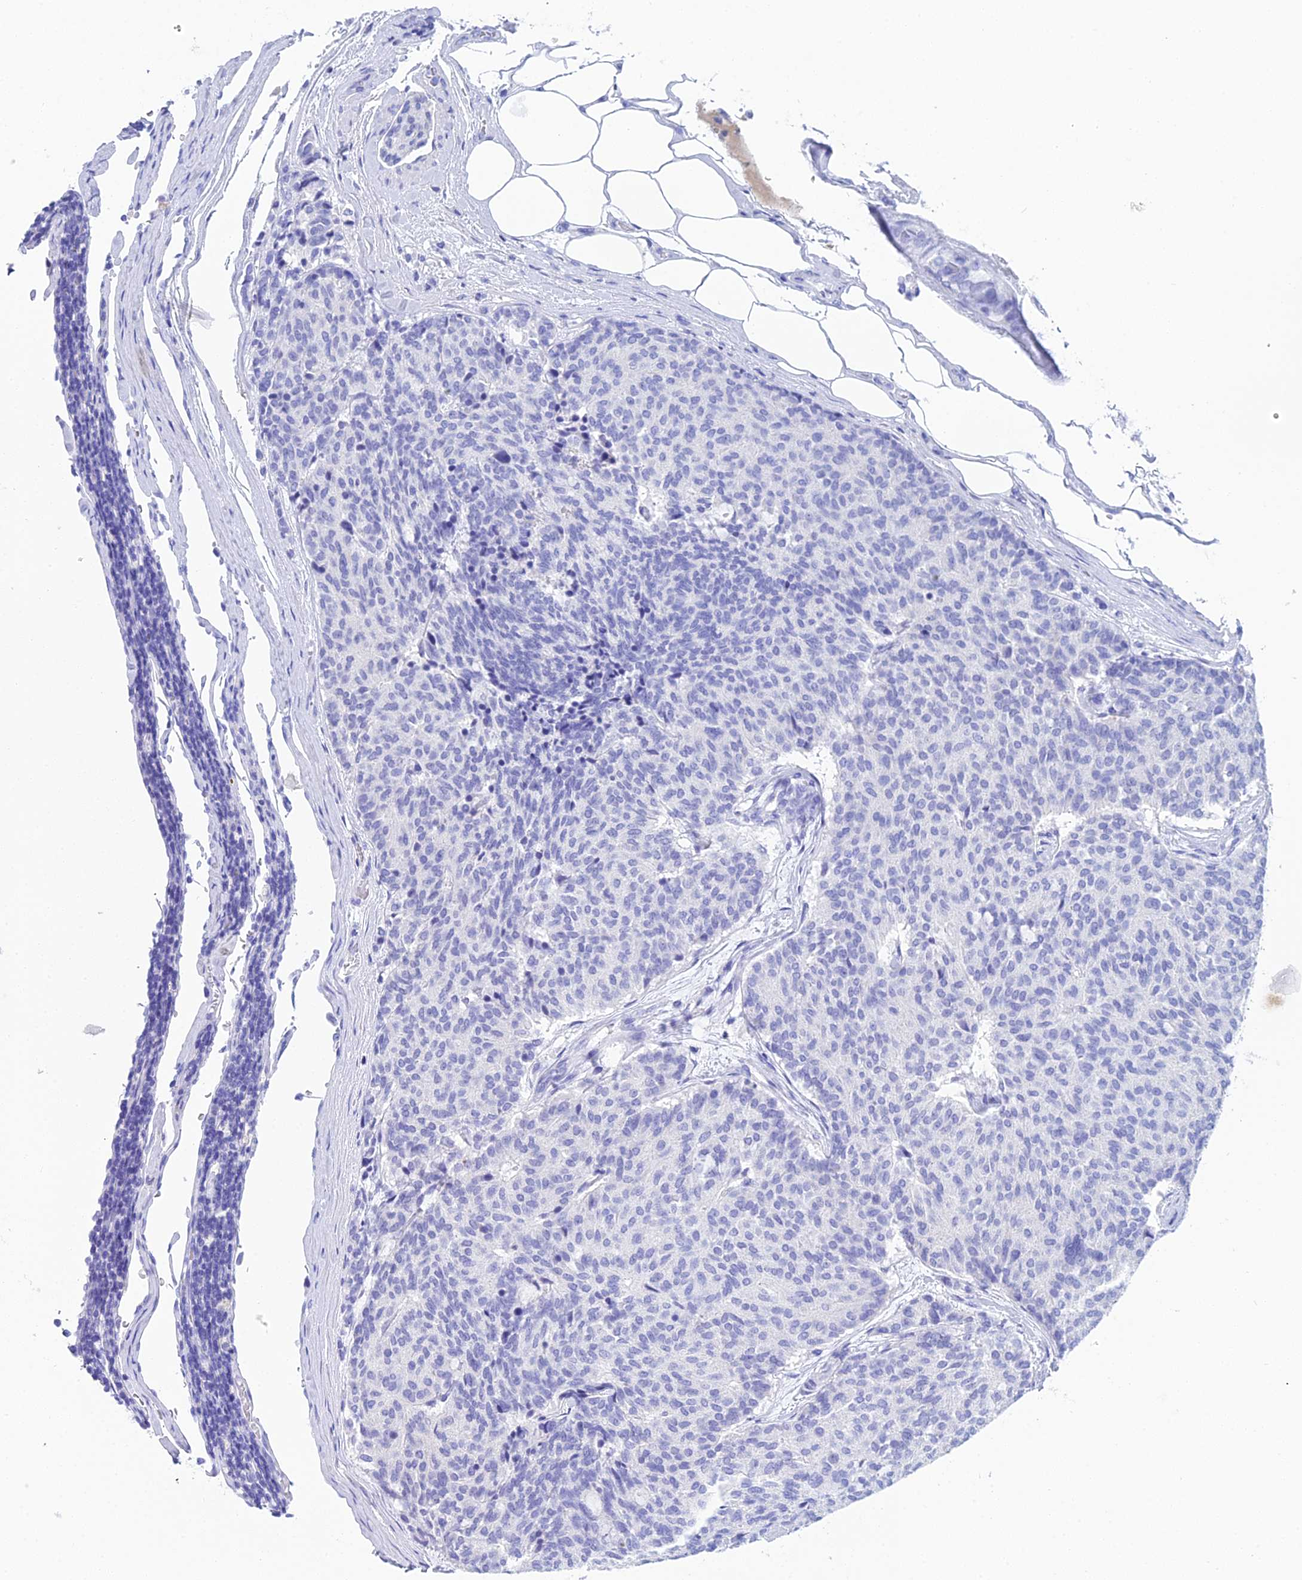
{"staining": {"intensity": "negative", "quantity": "none", "location": "none"}, "tissue": "carcinoid", "cell_type": "Tumor cells", "image_type": "cancer", "snomed": [{"axis": "morphology", "description": "Carcinoid, malignant, NOS"}, {"axis": "topography", "description": "Pancreas"}], "caption": "DAB (3,3'-diaminobenzidine) immunohistochemical staining of human carcinoid shows no significant positivity in tumor cells. (Stains: DAB (3,3'-diaminobenzidine) immunohistochemistry (IHC) with hematoxylin counter stain, Microscopy: brightfield microscopy at high magnification).", "gene": "REG1A", "patient": {"sex": "female", "age": 54}}